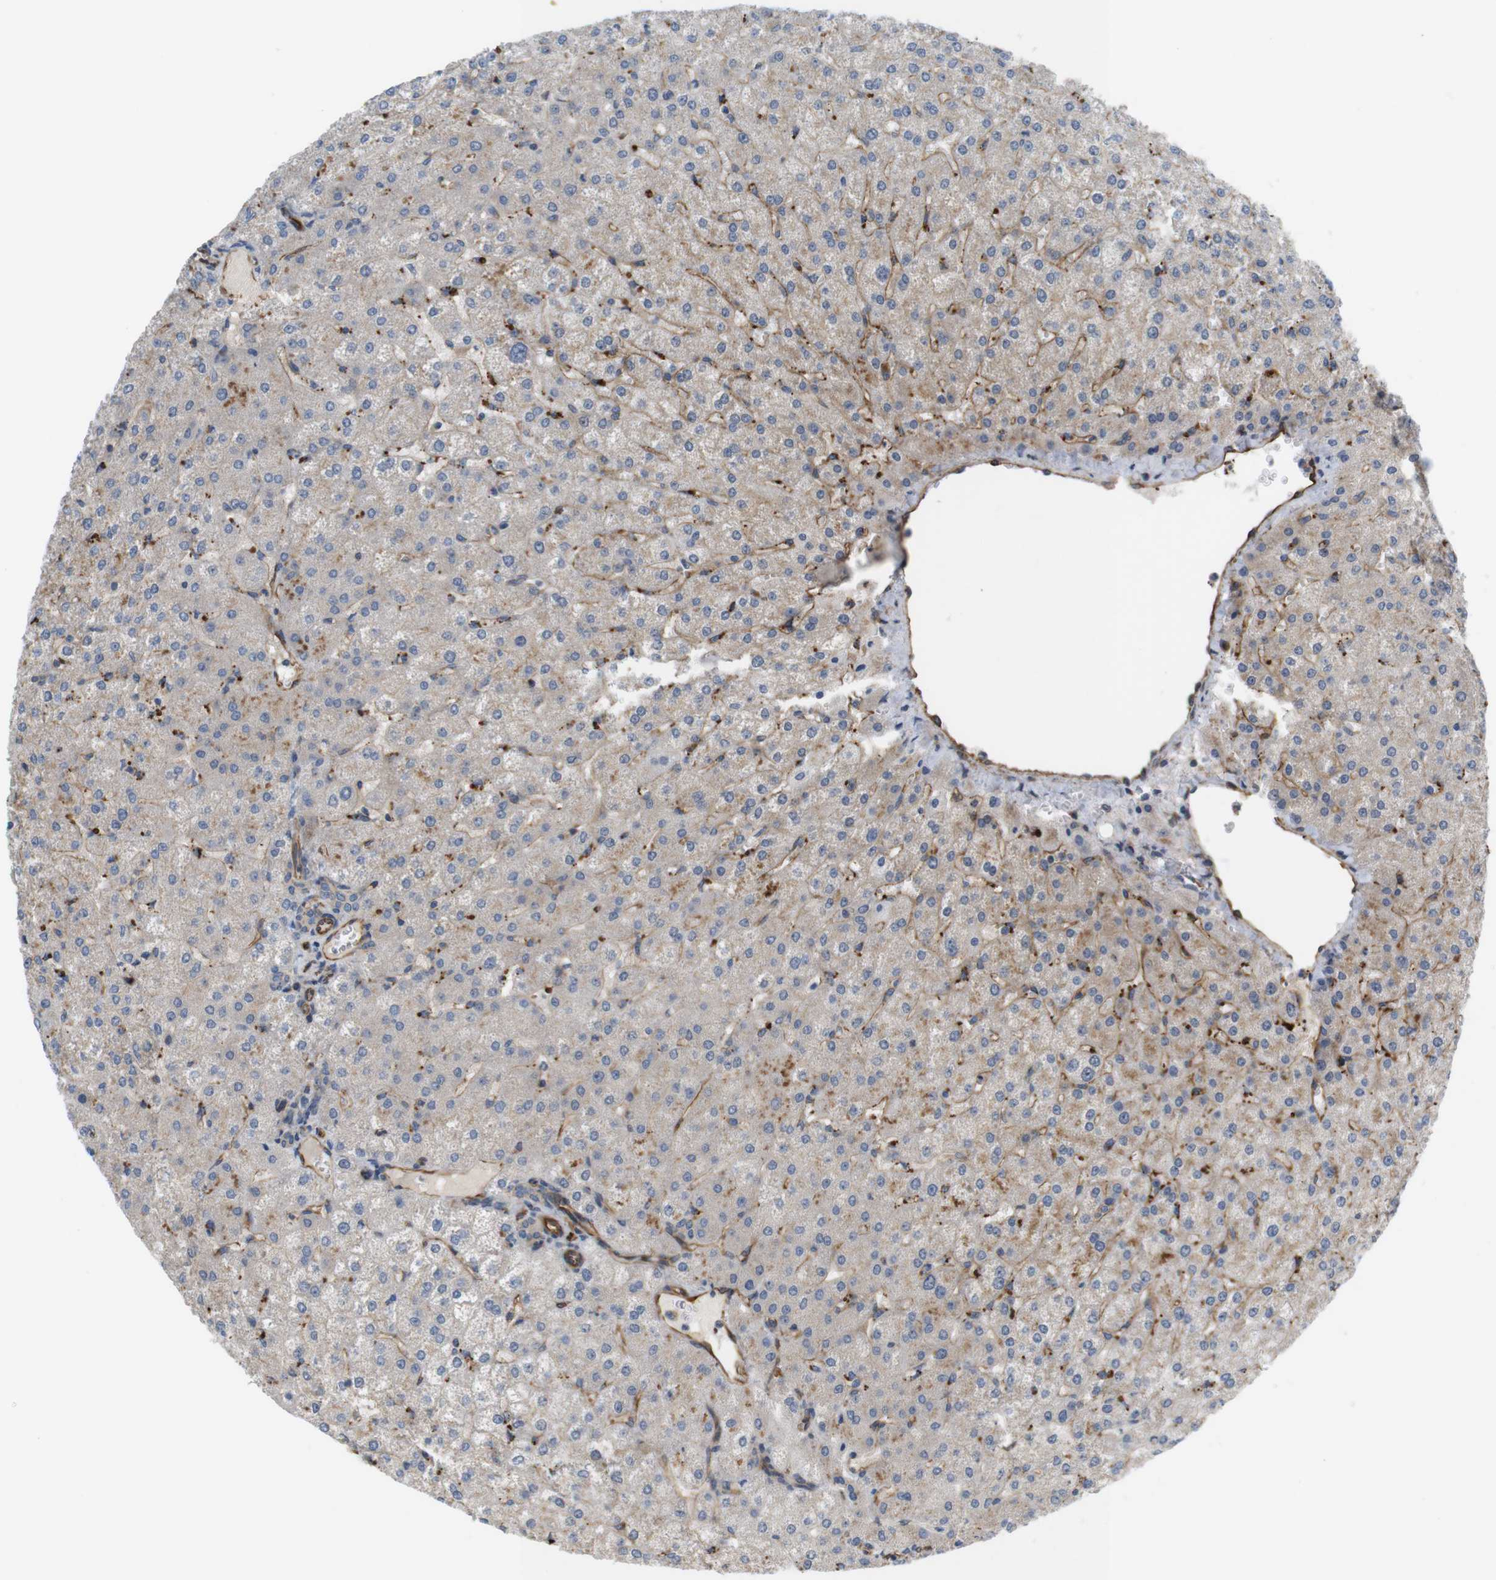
{"staining": {"intensity": "weak", "quantity": "25%-75%", "location": "cytoplasmic/membranous"}, "tissue": "liver", "cell_type": "Cholangiocytes", "image_type": "normal", "snomed": [{"axis": "morphology", "description": "Normal tissue, NOS"}, {"axis": "topography", "description": "Liver"}], "caption": "Normal liver was stained to show a protein in brown. There is low levels of weak cytoplasmic/membranous staining in approximately 25%-75% of cholangiocytes.", "gene": "BVES", "patient": {"sex": "female", "age": 32}}